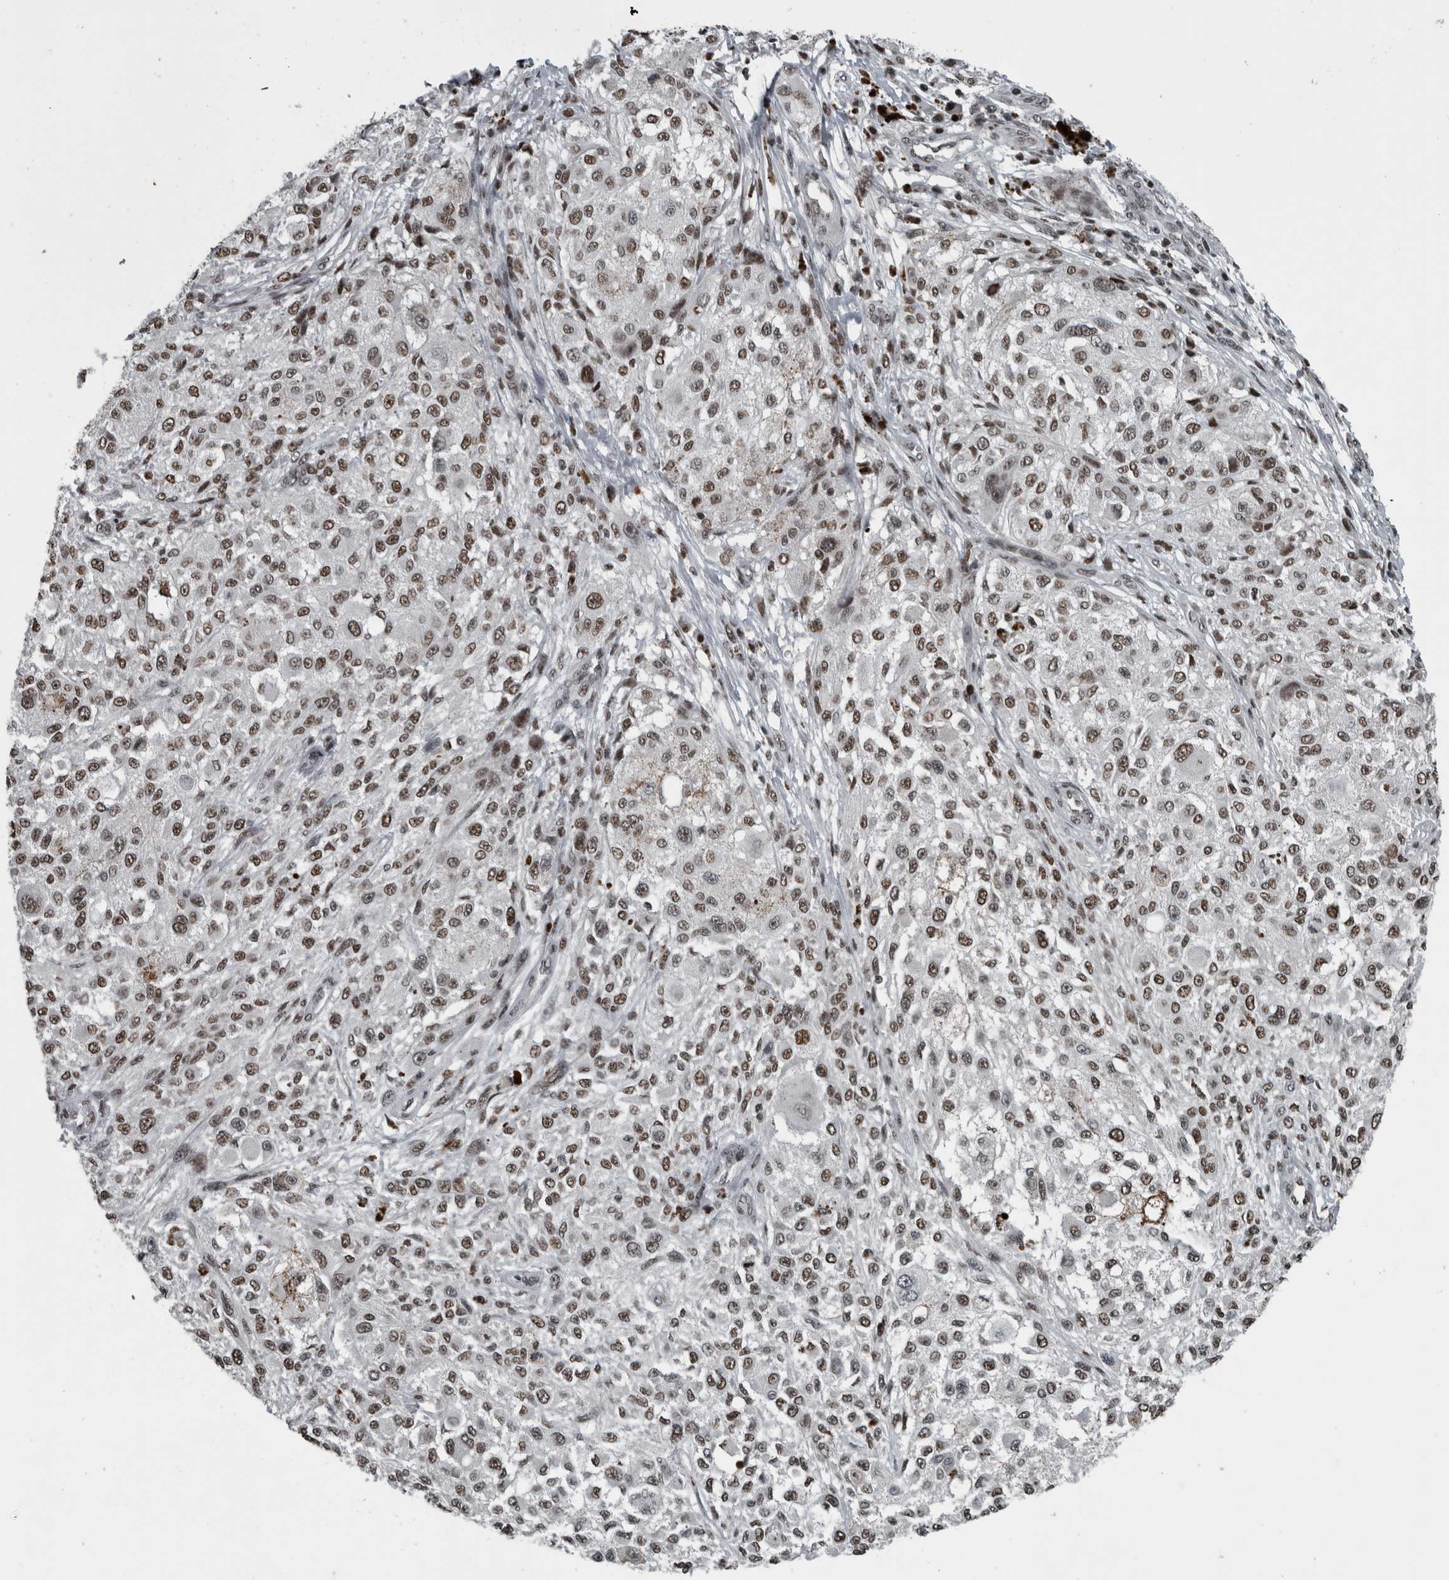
{"staining": {"intensity": "moderate", "quantity": ">75%", "location": "nuclear"}, "tissue": "melanoma", "cell_type": "Tumor cells", "image_type": "cancer", "snomed": [{"axis": "morphology", "description": "Necrosis, NOS"}, {"axis": "morphology", "description": "Malignant melanoma, NOS"}, {"axis": "topography", "description": "Skin"}], "caption": "Immunohistochemistry histopathology image of neoplastic tissue: human malignant melanoma stained using IHC displays medium levels of moderate protein expression localized specifically in the nuclear of tumor cells, appearing as a nuclear brown color.", "gene": "UNC50", "patient": {"sex": "female", "age": 87}}